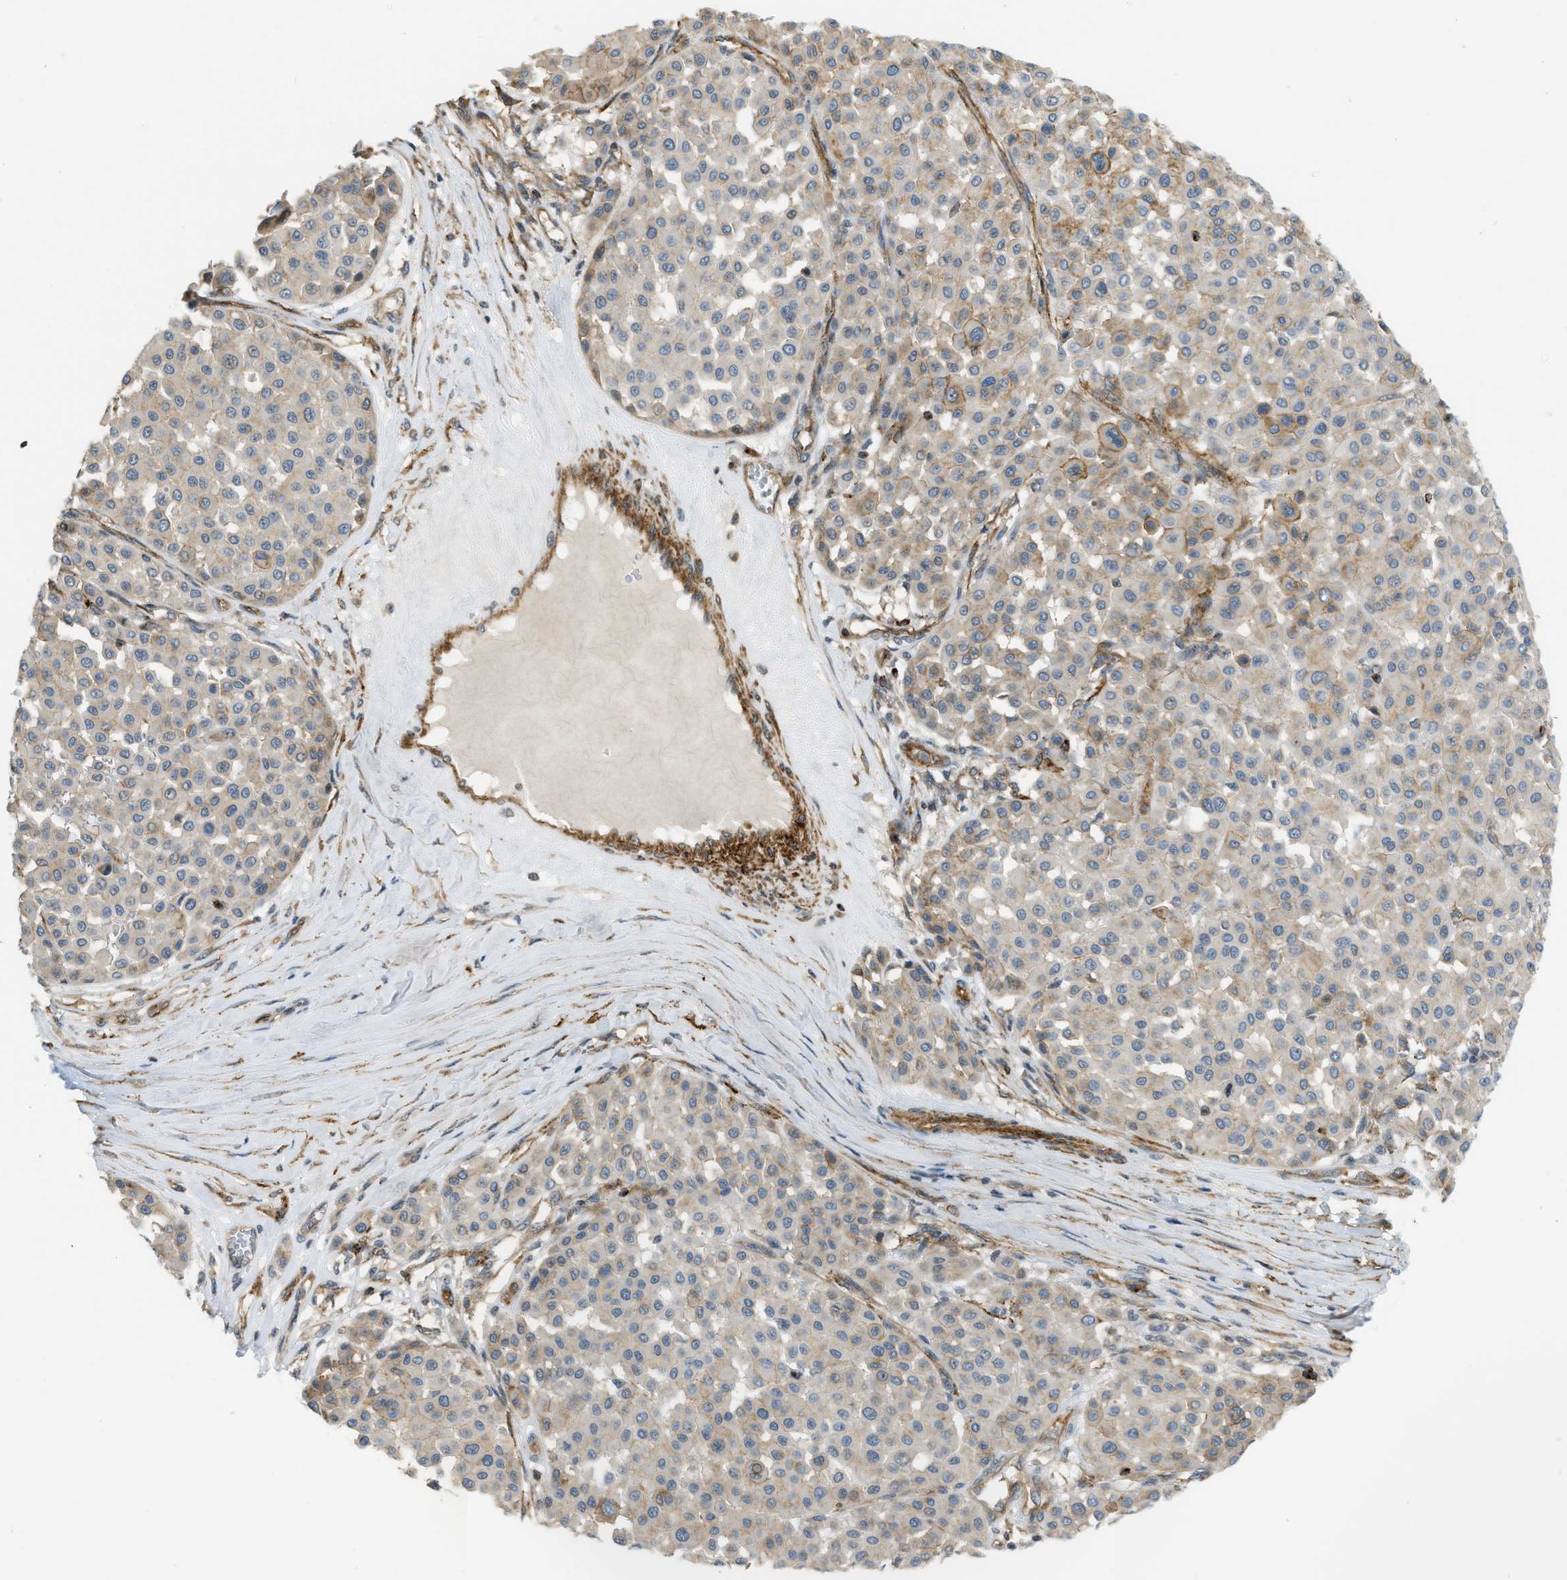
{"staining": {"intensity": "moderate", "quantity": "25%-75%", "location": "cytoplasmic/membranous"}, "tissue": "melanoma", "cell_type": "Tumor cells", "image_type": "cancer", "snomed": [{"axis": "morphology", "description": "Malignant melanoma, Metastatic site"}, {"axis": "topography", "description": "Soft tissue"}], "caption": "This is a micrograph of immunohistochemistry staining of malignant melanoma (metastatic site), which shows moderate expression in the cytoplasmic/membranous of tumor cells.", "gene": "KIAA1671", "patient": {"sex": "male", "age": 41}}